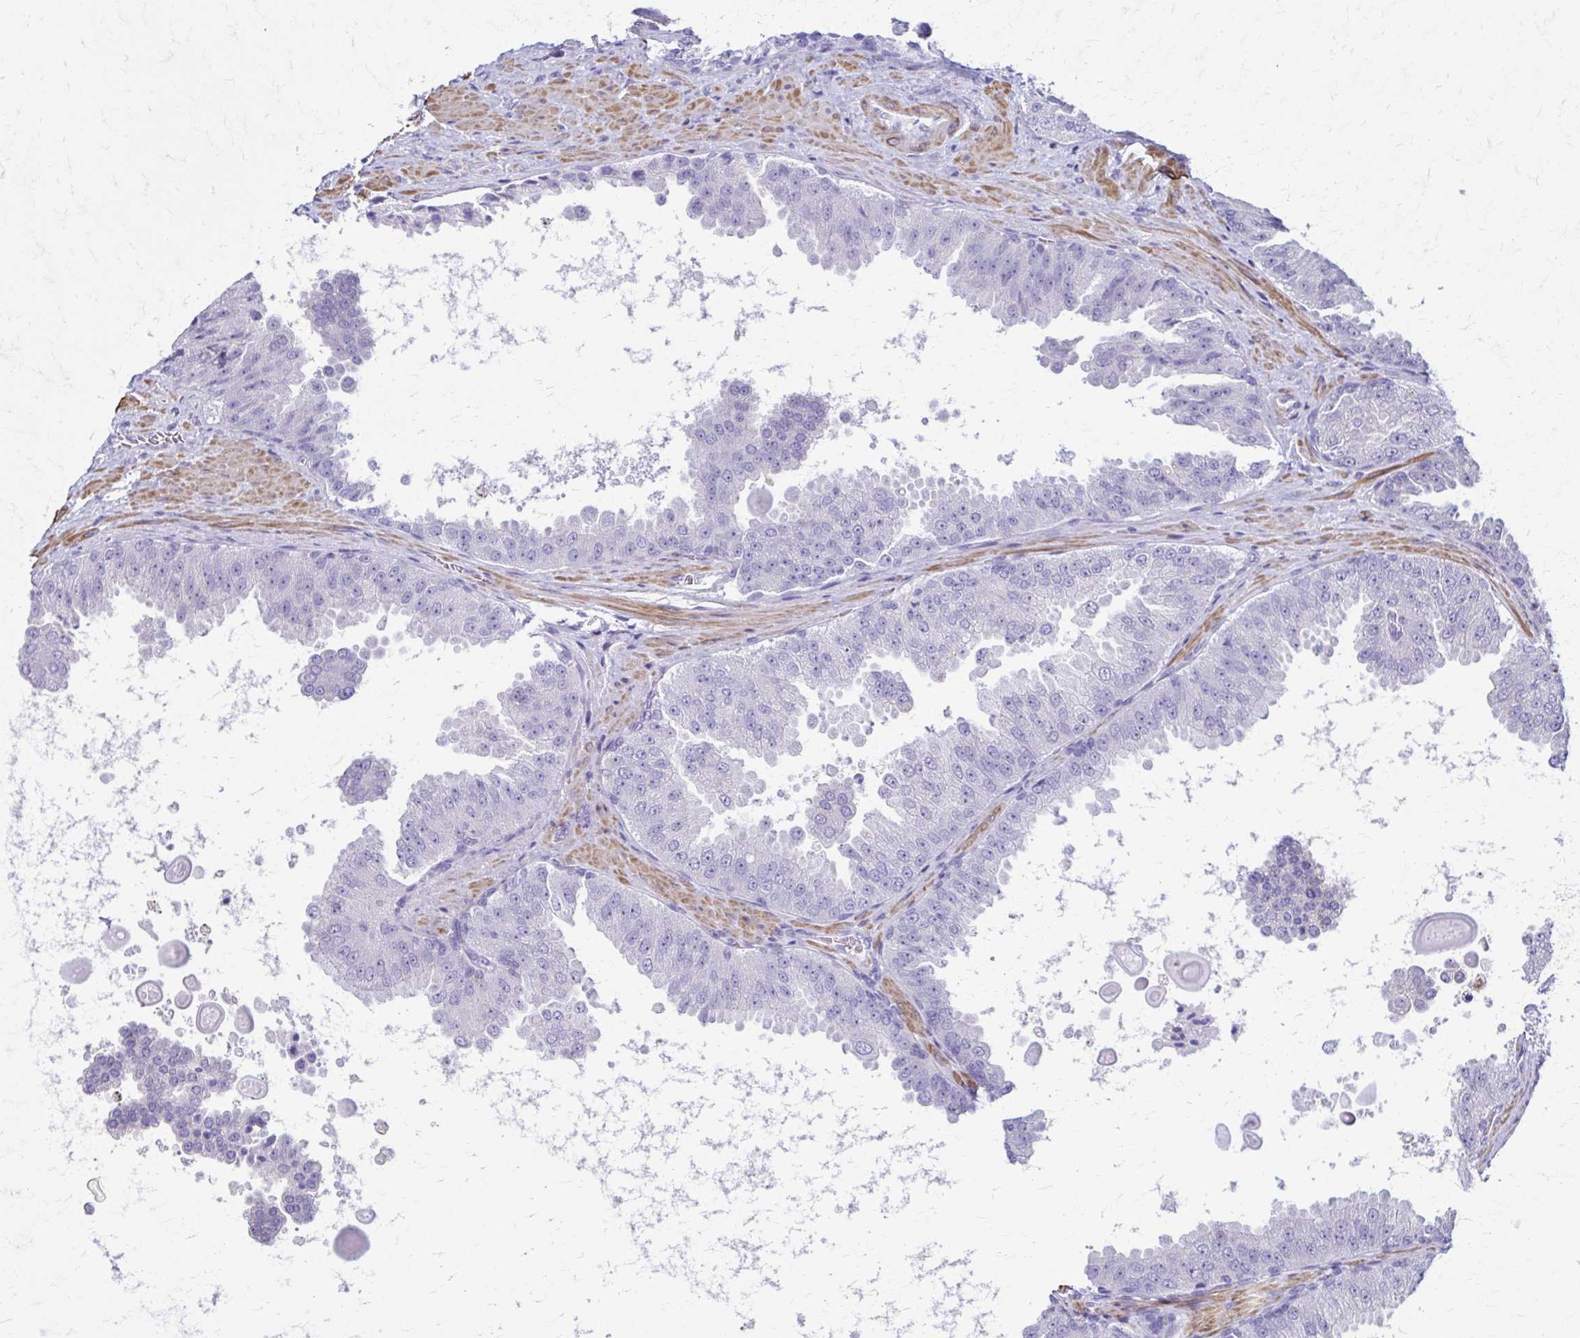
{"staining": {"intensity": "negative", "quantity": "none", "location": "none"}, "tissue": "prostate cancer", "cell_type": "Tumor cells", "image_type": "cancer", "snomed": [{"axis": "morphology", "description": "Adenocarcinoma, Low grade"}, {"axis": "topography", "description": "Prostate"}], "caption": "The image shows no significant expression in tumor cells of prostate cancer.", "gene": "DSP", "patient": {"sex": "male", "age": 67}}